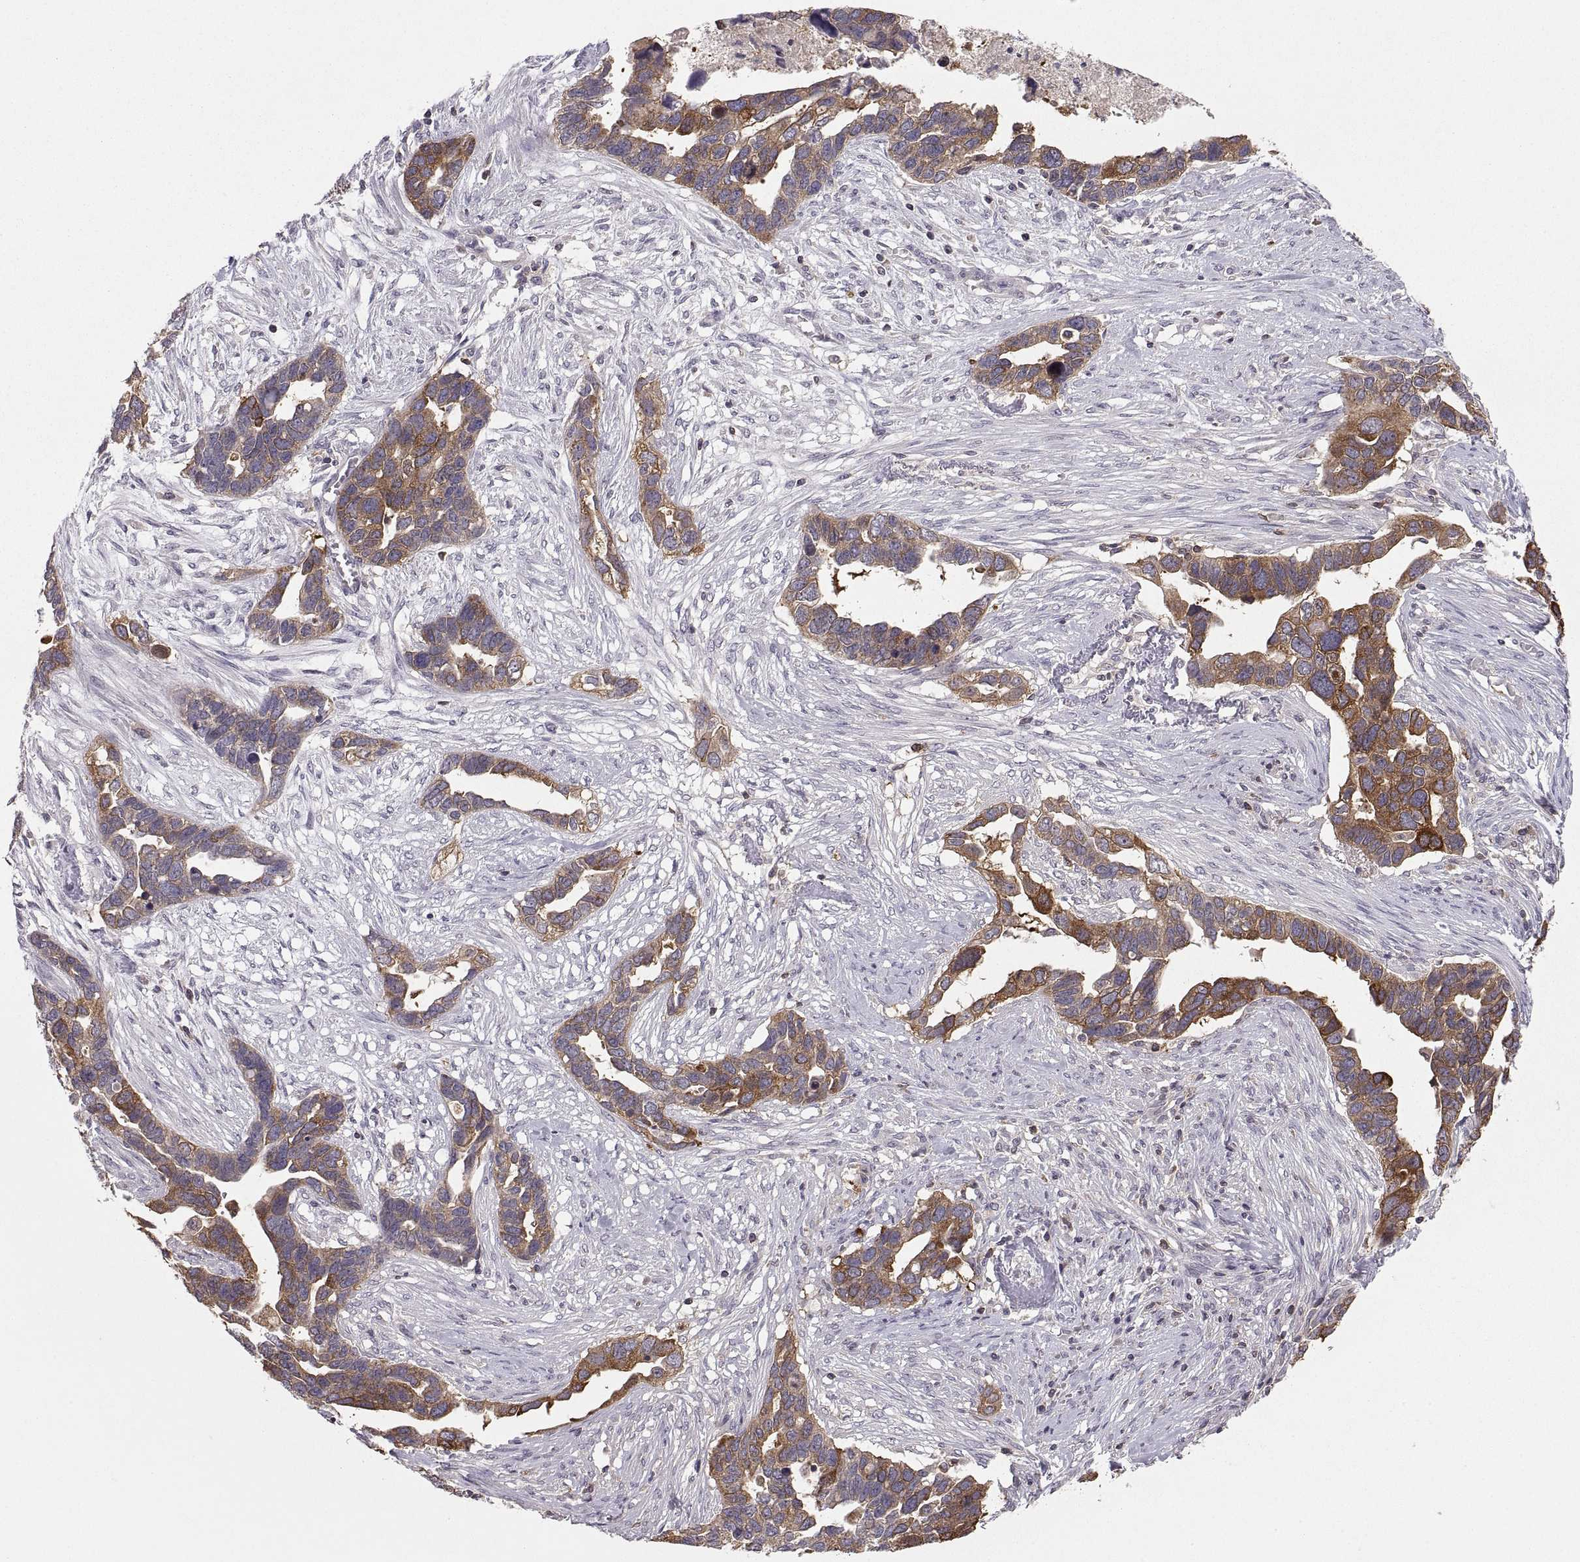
{"staining": {"intensity": "strong", "quantity": "<25%", "location": "cytoplasmic/membranous"}, "tissue": "ovarian cancer", "cell_type": "Tumor cells", "image_type": "cancer", "snomed": [{"axis": "morphology", "description": "Cystadenocarcinoma, serous, NOS"}, {"axis": "topography", "description": "Ovary"}], "caption": "Tumor cells exhibit strong cytoplasmic/membranous staining in approximately <25% of cells in ovarian serous cystadenocarcinoma.", "gene": "EZR", "patient": {"sex": "female", "age": 54}}